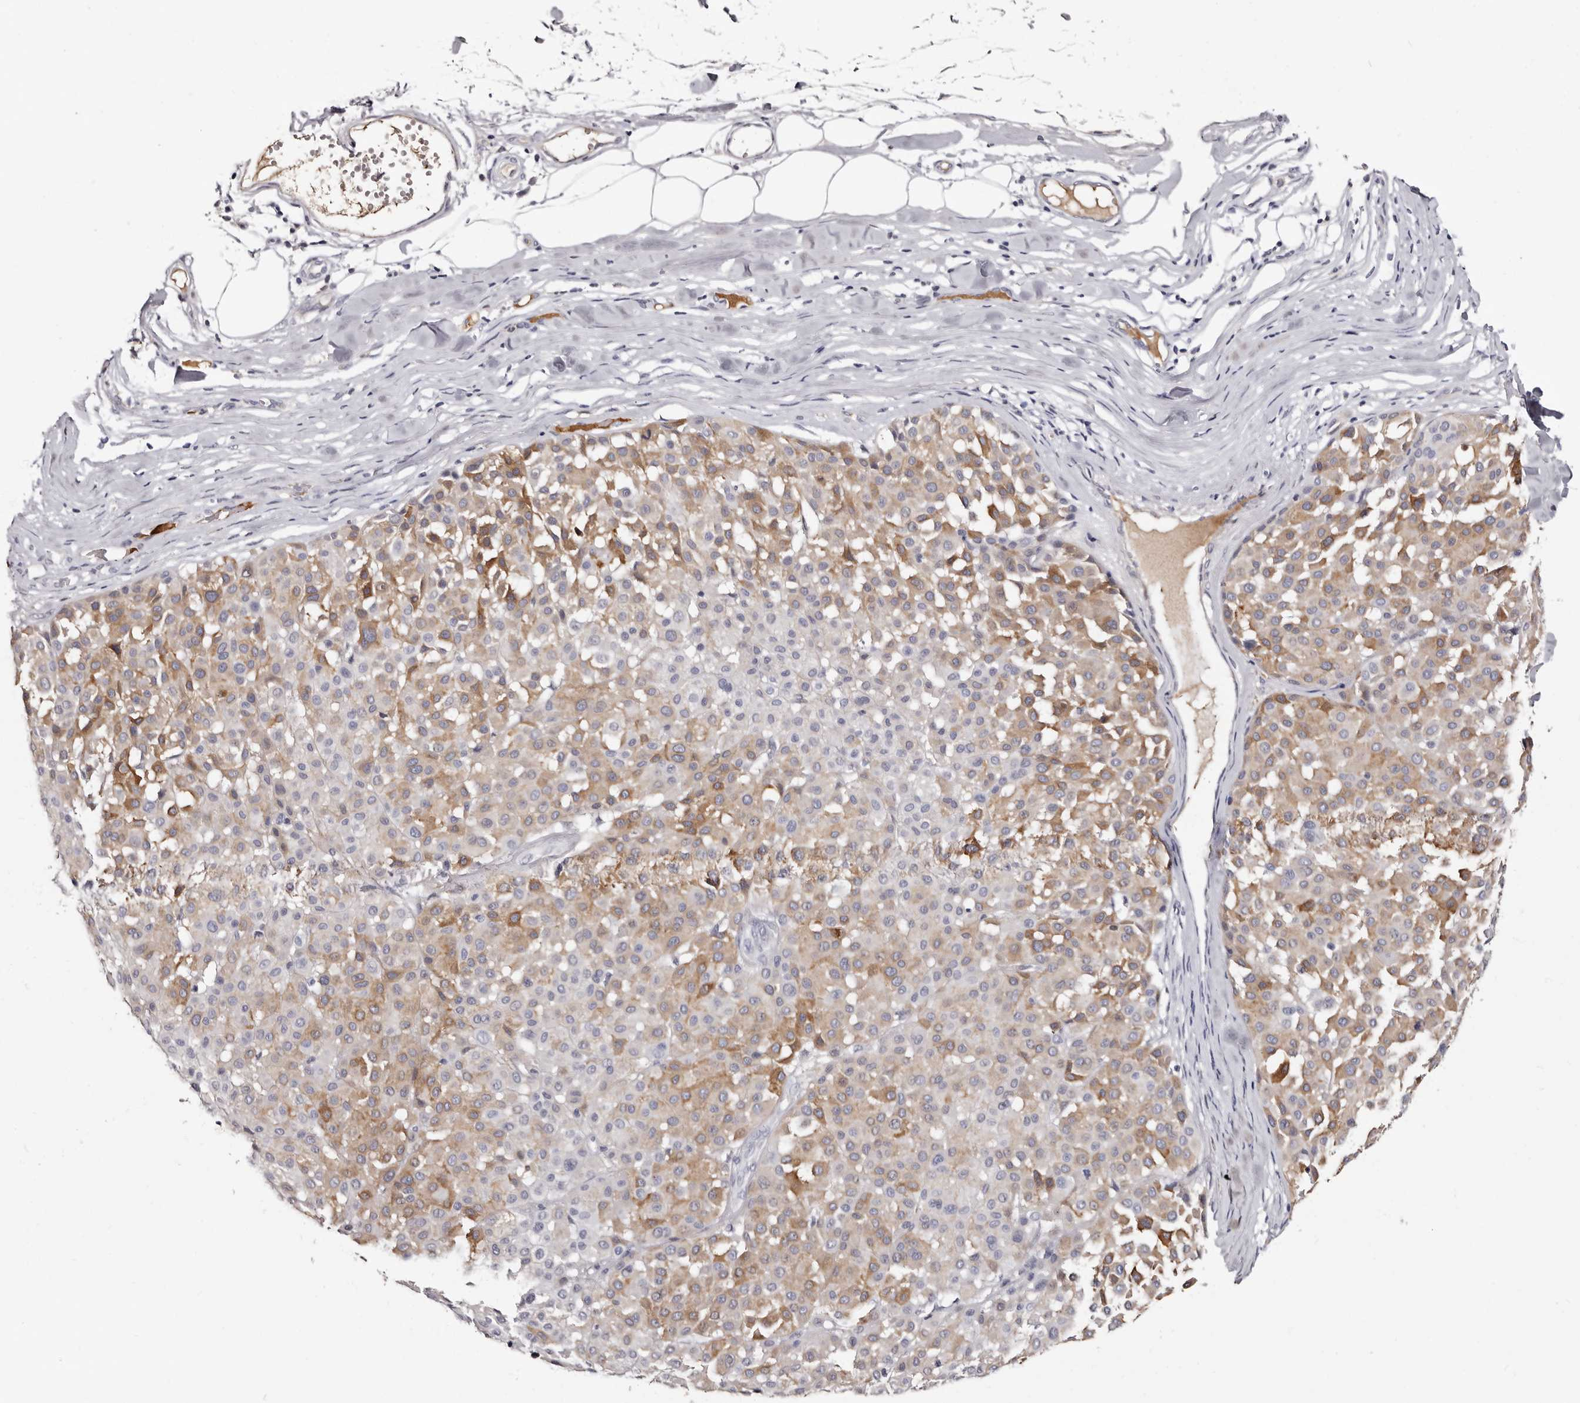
{"staining": {"intensity": "moderate", "quantity": "25%-75%", "location": "cytoplasmic/membranous"}, "tissue": "melanoma", "cell_type": "Tumor cells", "image_type": "cancer", "snomed": [{"axis": "morphology", "description": "Malignant melanoma, Metastatic site"}, {"axis": "topography", "description": "Soft tissue"}], "caption": "A photomicrograph of melanoma stained for a protein exhibits moderate cytoplasmic/membranous brown staining in tumor cells.", "gene": "TBC1D22B", "patient": {"sex": "male", "age": 41}}